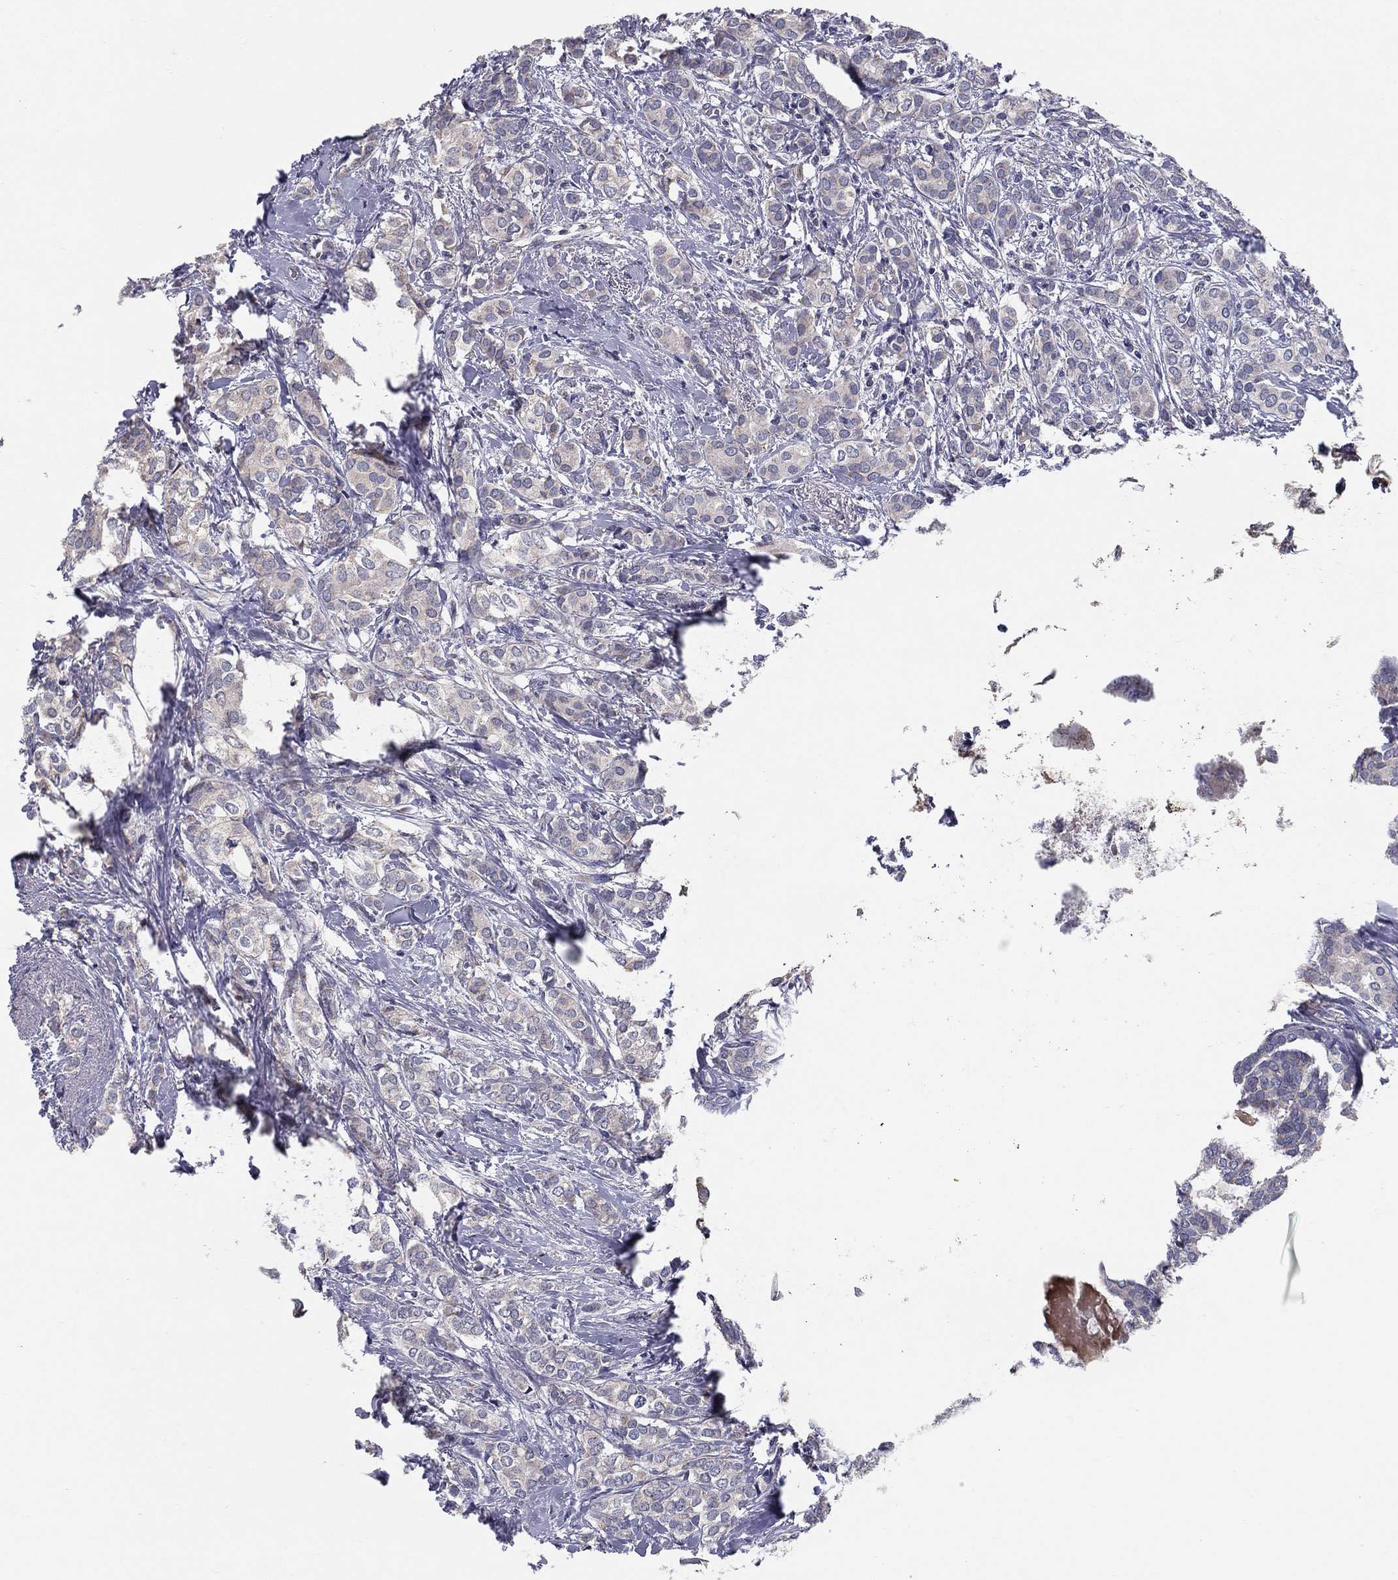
{"staining": {"intensity": "negative", "quantity": "none", "location": "none"}, "tissue": "breast cancer", "cell_type": "Tumor cells", "image_type": "cancer", "snomed": [{"axis": "morphology", "description": "Duct carcinoma"}, {"axis": "topography", "description": "Breast"}], "caption": "Tumor cells show no significant protein positivity in breast cancer (invasive ductal carcinoma). Brightfield microscopy of IHC stained with DAB (brown) and hematoxylin (blue), captured at high magnification.", "gene": "PCSK1", "patient": {"sex": "female", "age": 73}}